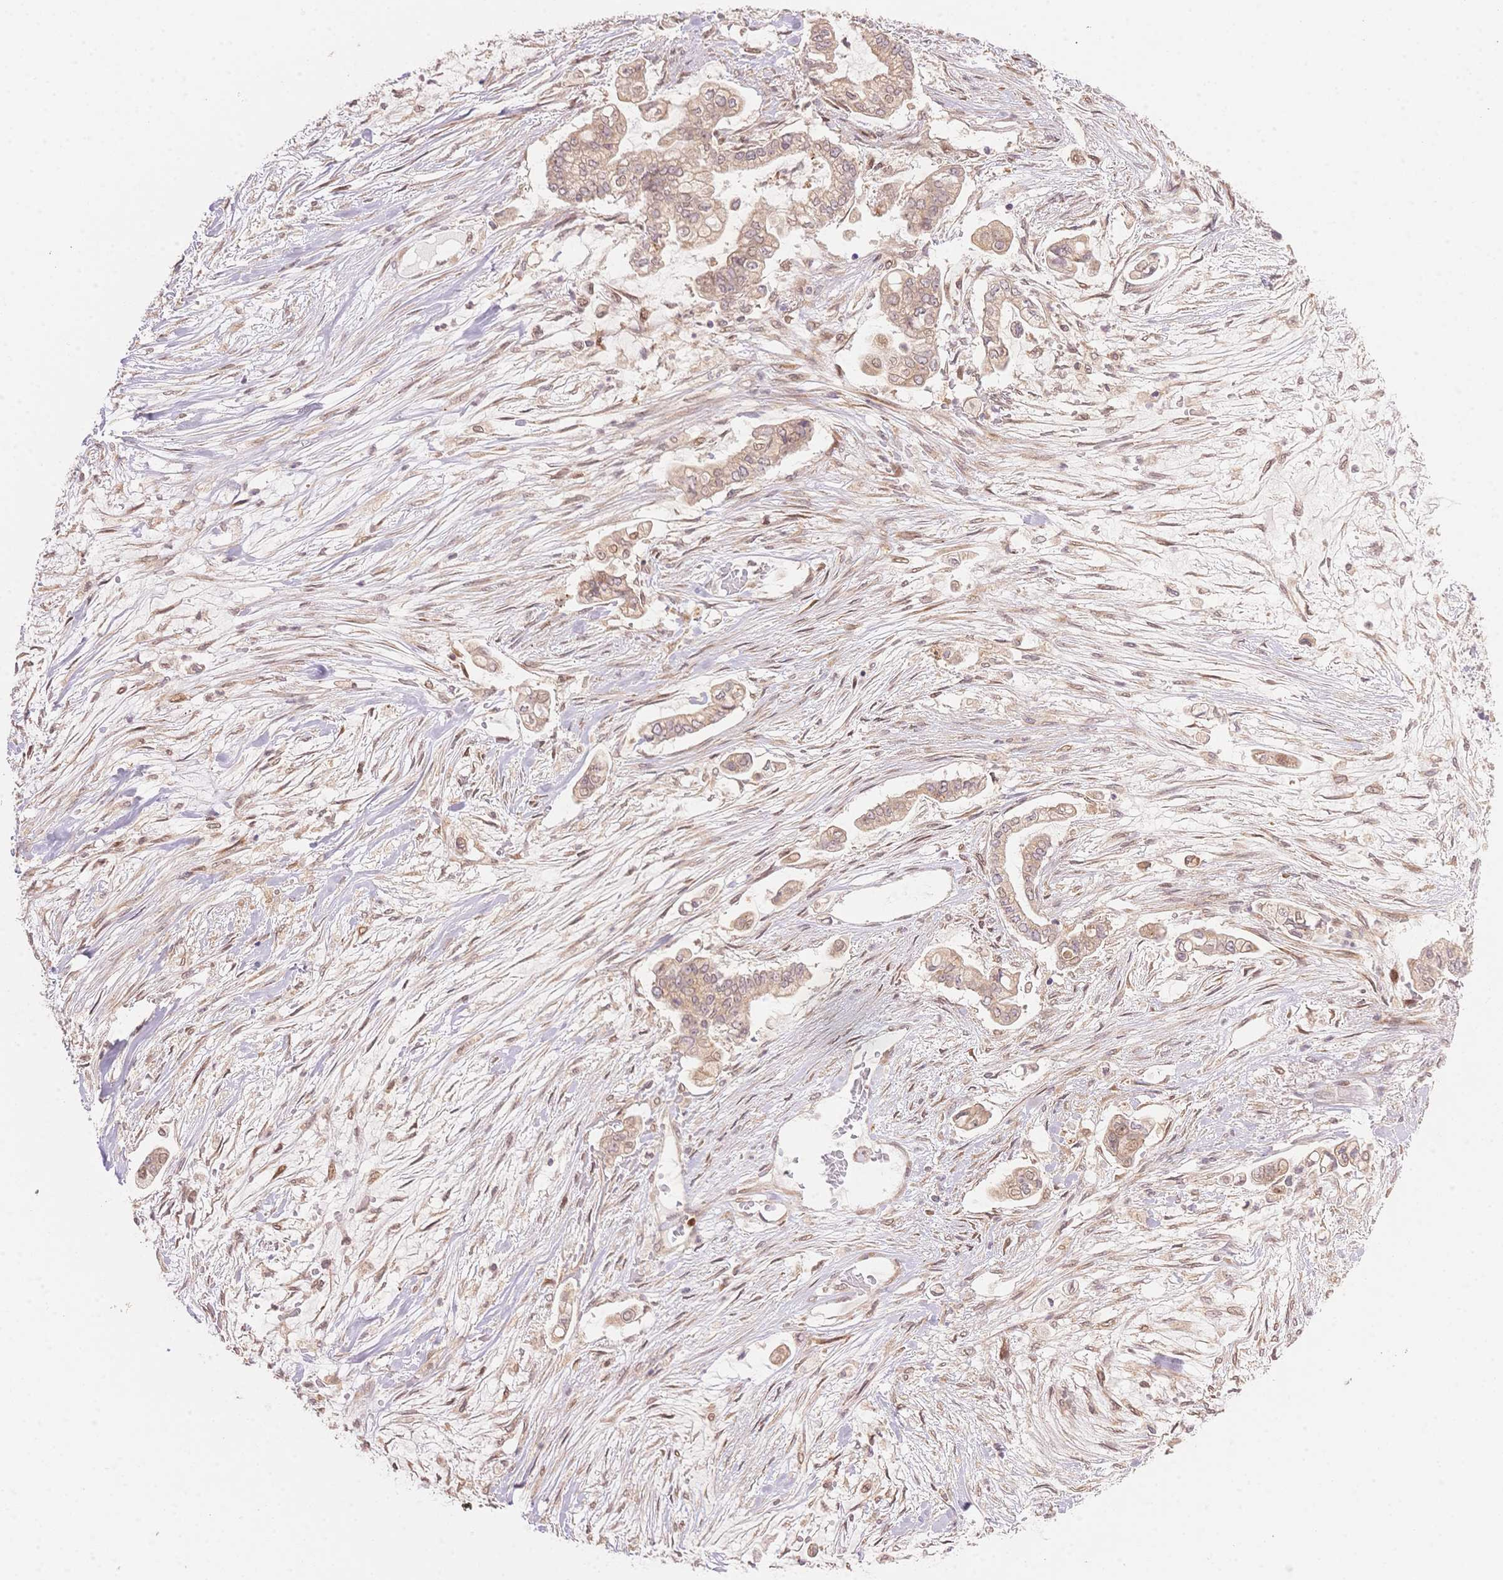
{"staining": {"intensity": "weak", "quantity": "<25%", "location": "cytoplasmic/membranous"}, "tissue": "pancreatic cancer", "cell_type": "Tumor cells", "image_type": "cancer", "snomed": [{"axis": "morphology", "description": "Adenocarcinoma, NOS"}, {"axis": "topography", "description": "Pancreas"}], "caption": "High power microscopy image of an immunohistochemistry photomicrograph of pancreatic cancer (adenocarcinoma), revealing no significant staining in tumor cells. Nuclei are stained in blue.", "gene": "STK39", "patient": {"sex": "female", "age": 69}}